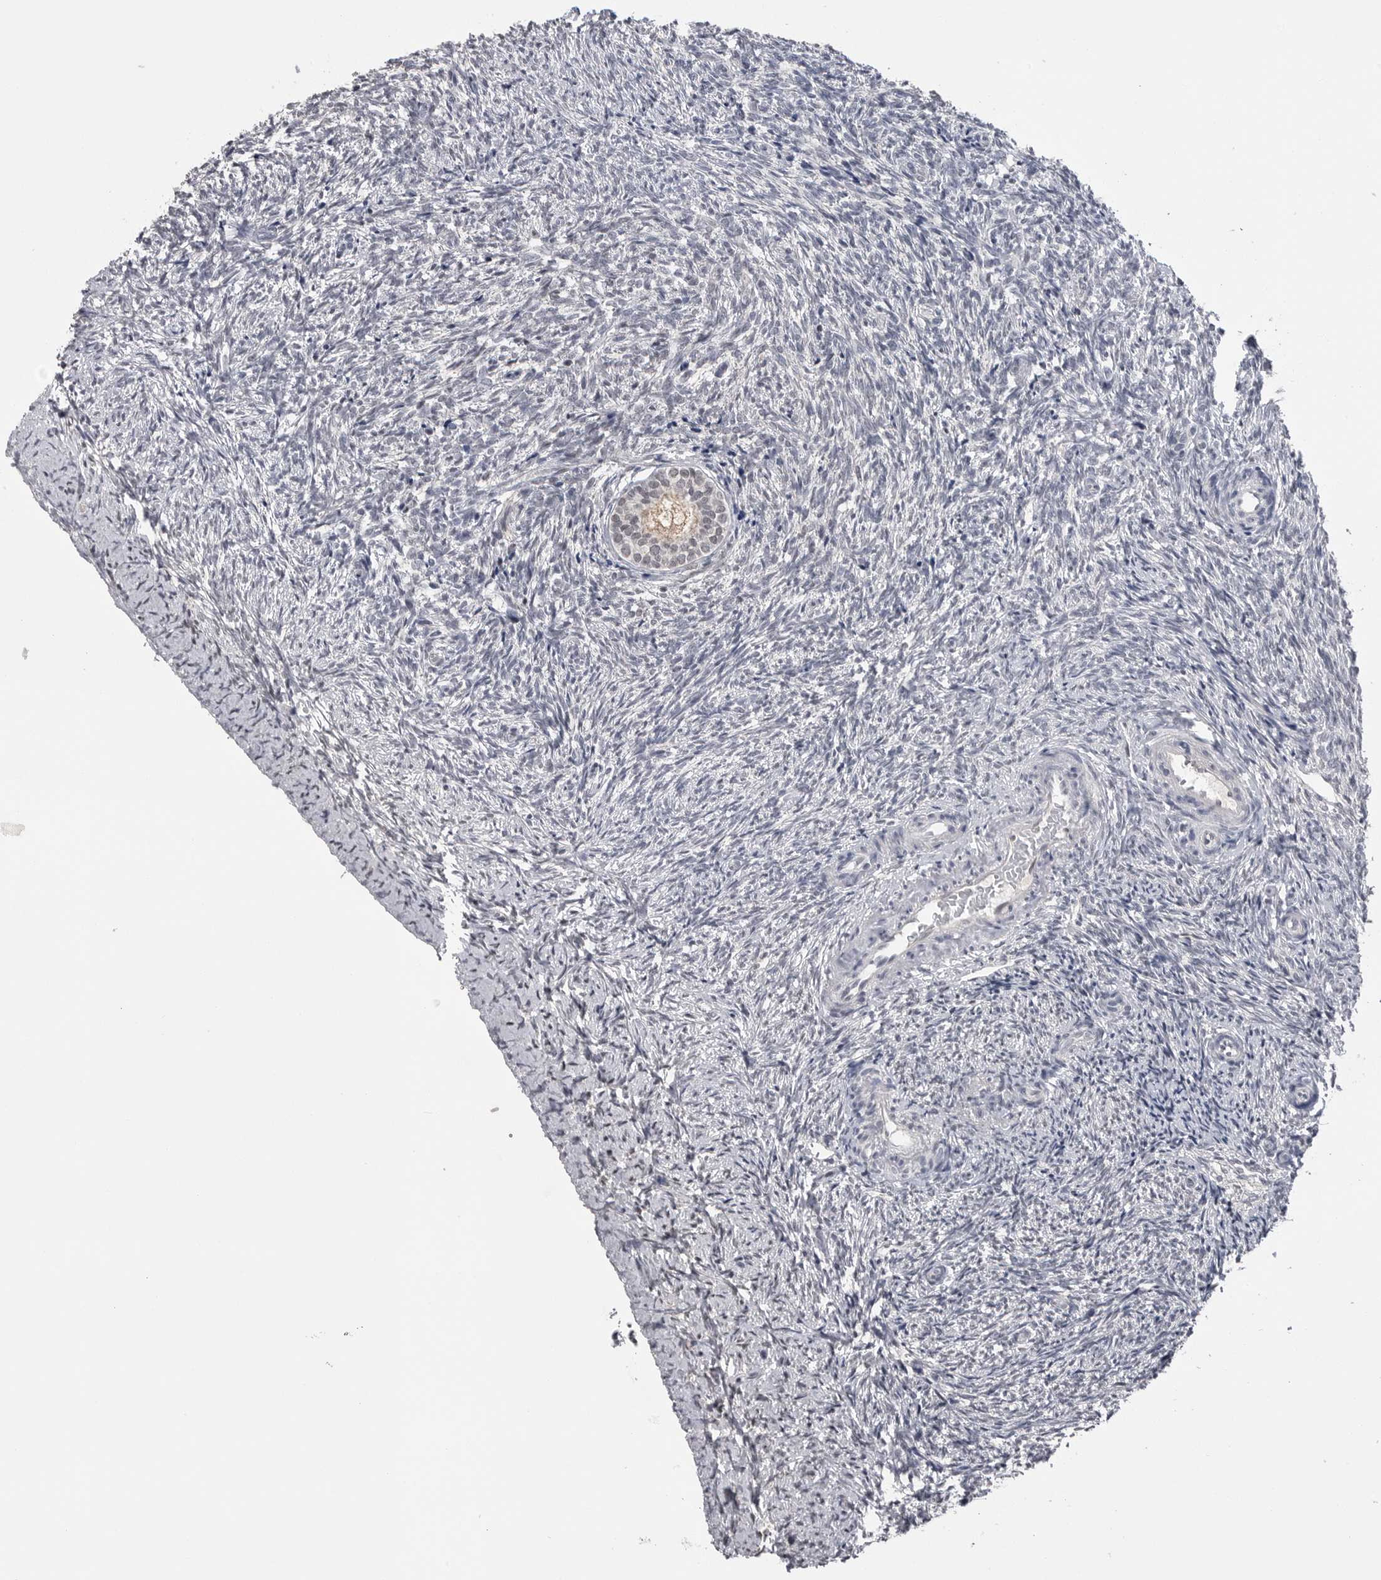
{"staining": {"intensity": "moderate", "quantity": ">75%", "location": "cytoplasmic/membranous"}, "tissue": "ovary", "cell_type": "Follicle cells", "image_type": "normal", "snomed": [{"axis": "morphology", "description": "Normal tissue, NOS"}, {"axis": "topography", "description": "Ovary"}], "caption": "Moderate cytoplasmic/membranous expression is identified in approximately >75% of follicle cells in benign ovary. (brown staining indicates protein expression, while blue staining denotes nuclei).", "gene": "DLG2", "patient": {"sex": "female", "age": 41}}